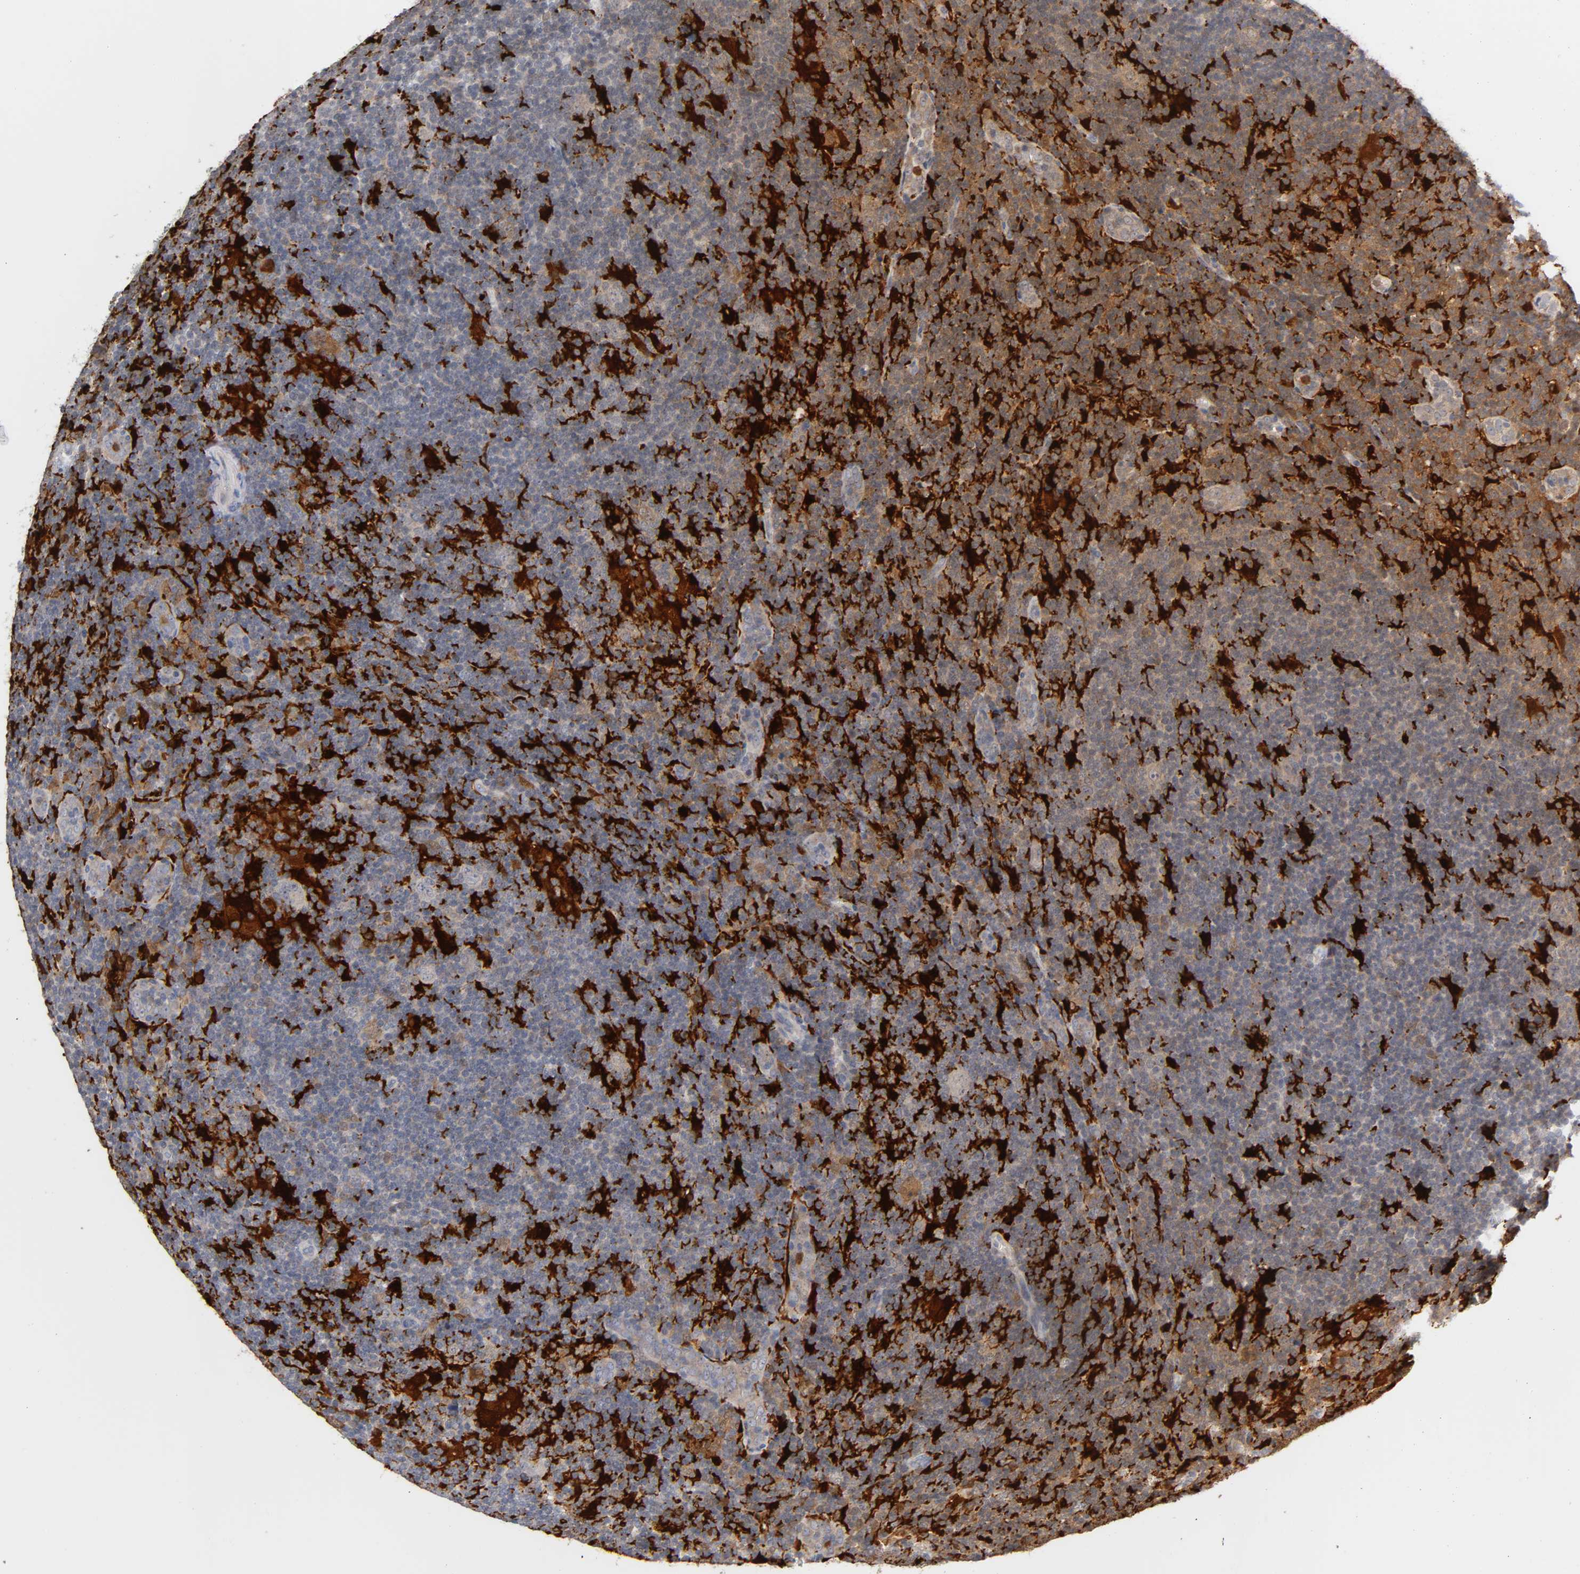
{"staining": {"intensity": "moderate", "quantity": ">75%", "location": "cytoplasmic/membranous"}, "tissue": "lymphoma", "cell_type": "Tumor cells", "image_type": "cancer", "snomed": [{"axis": "morphology", "description": "Hodgkin's disease, NOS"}, {"axis": "topography", "description": "Lymph node"}], "caption": "Moderate cytoplasmic/membranous positivity is appreciated in about >75% of tumor cells in lymphoma. (brown staining indicates protein expression, while blue staining denotes nuclei).", "gene": "IL18", "patient": {"sex": "female", "age": 57}}